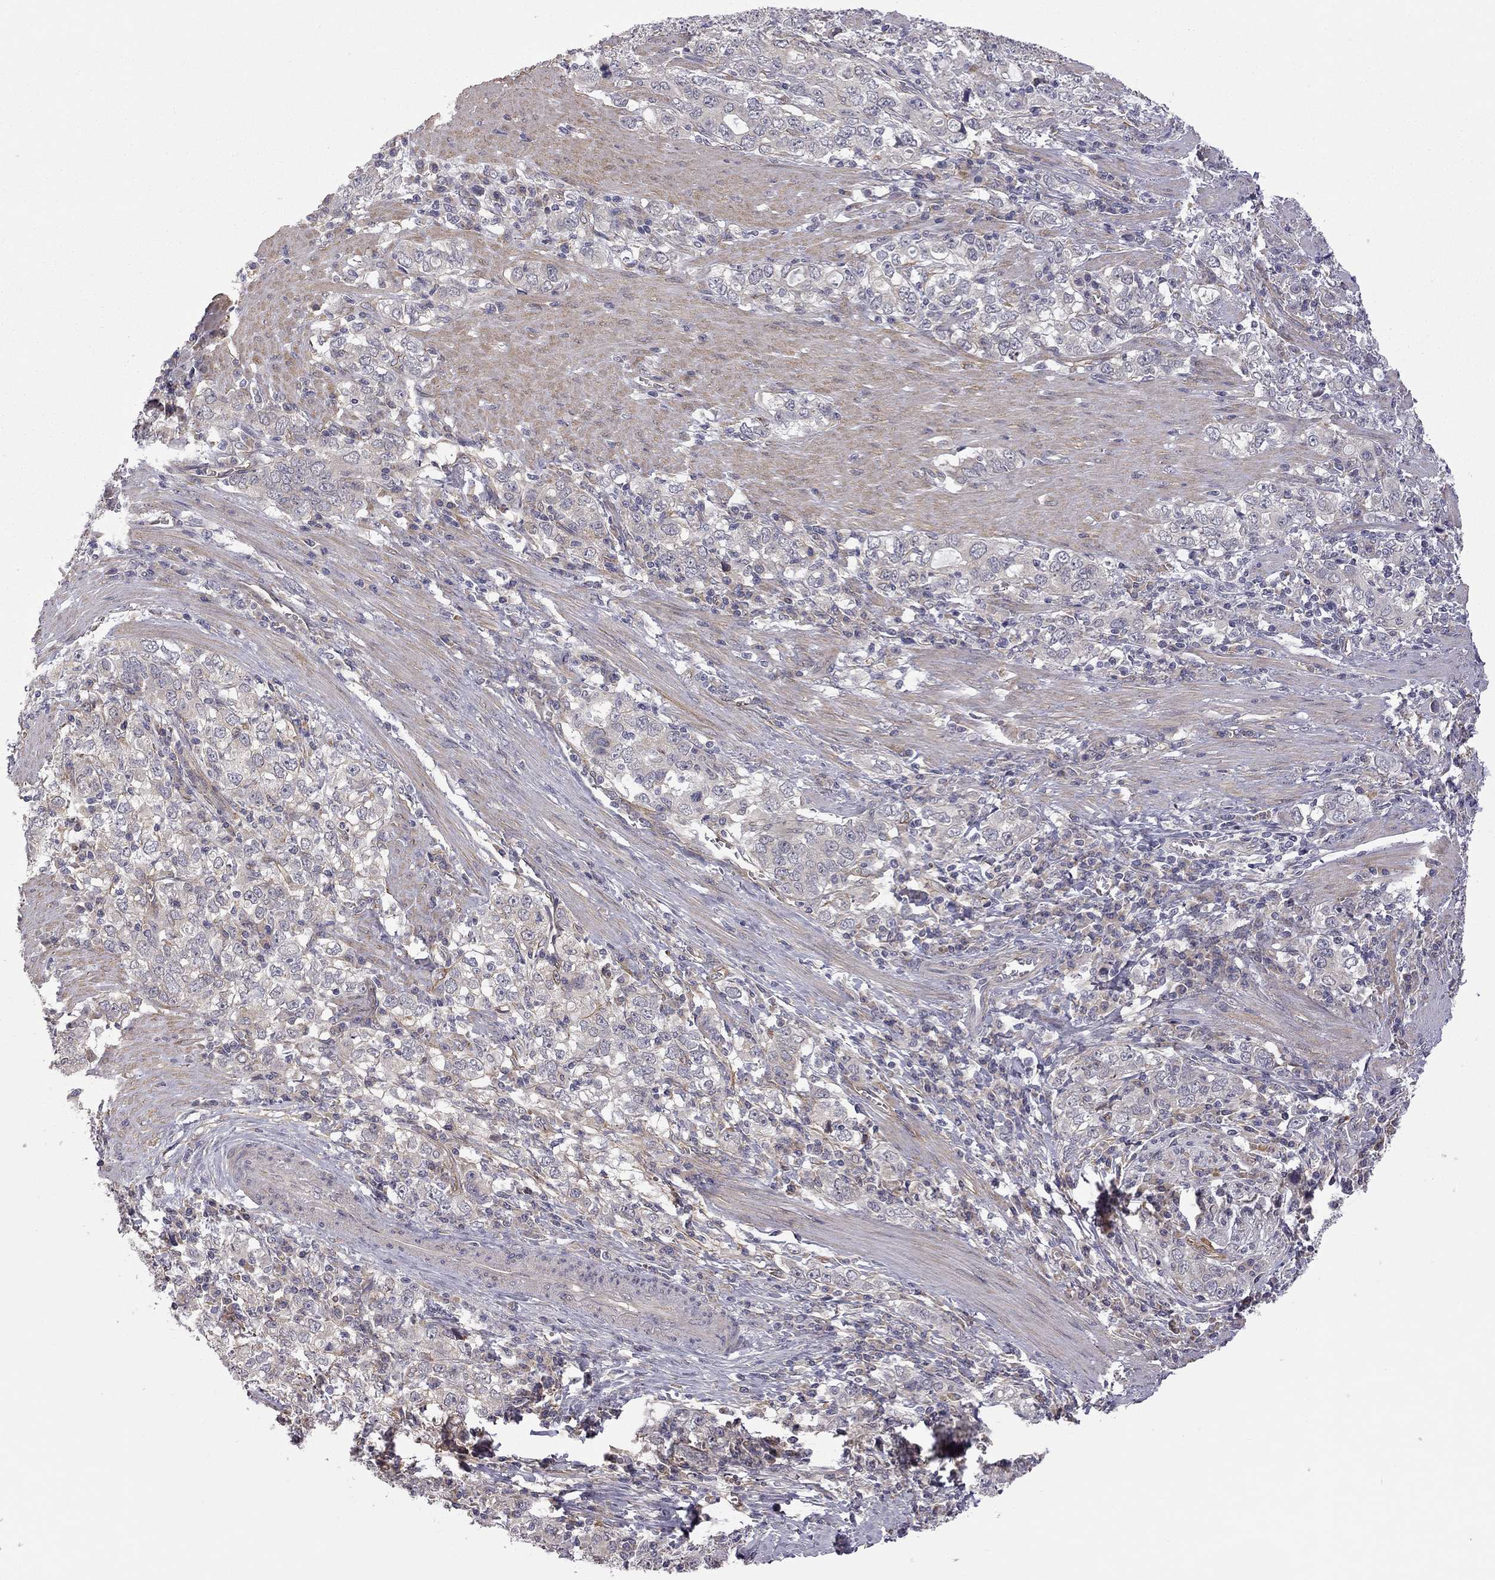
{"staining": {"intensity": "negative", "quantity": "none", "location": "none"}, "tissue": "stomach cancer", "cell_type": "Tumor cells", "image_type": "cancer", "snomed": [{"axis": "morphology", "description": "Adenocarcinoma, NOS"}, {"axis": "topography", "description": "Stomach, lower"}], "caption": "The immunohistochemistry photomicrograph has no significant expression in tumor cells of stomach adenocarcinoma tissue.", "gene": "EXOC3L2", "patient": {"sex": "female", "age": 72}}